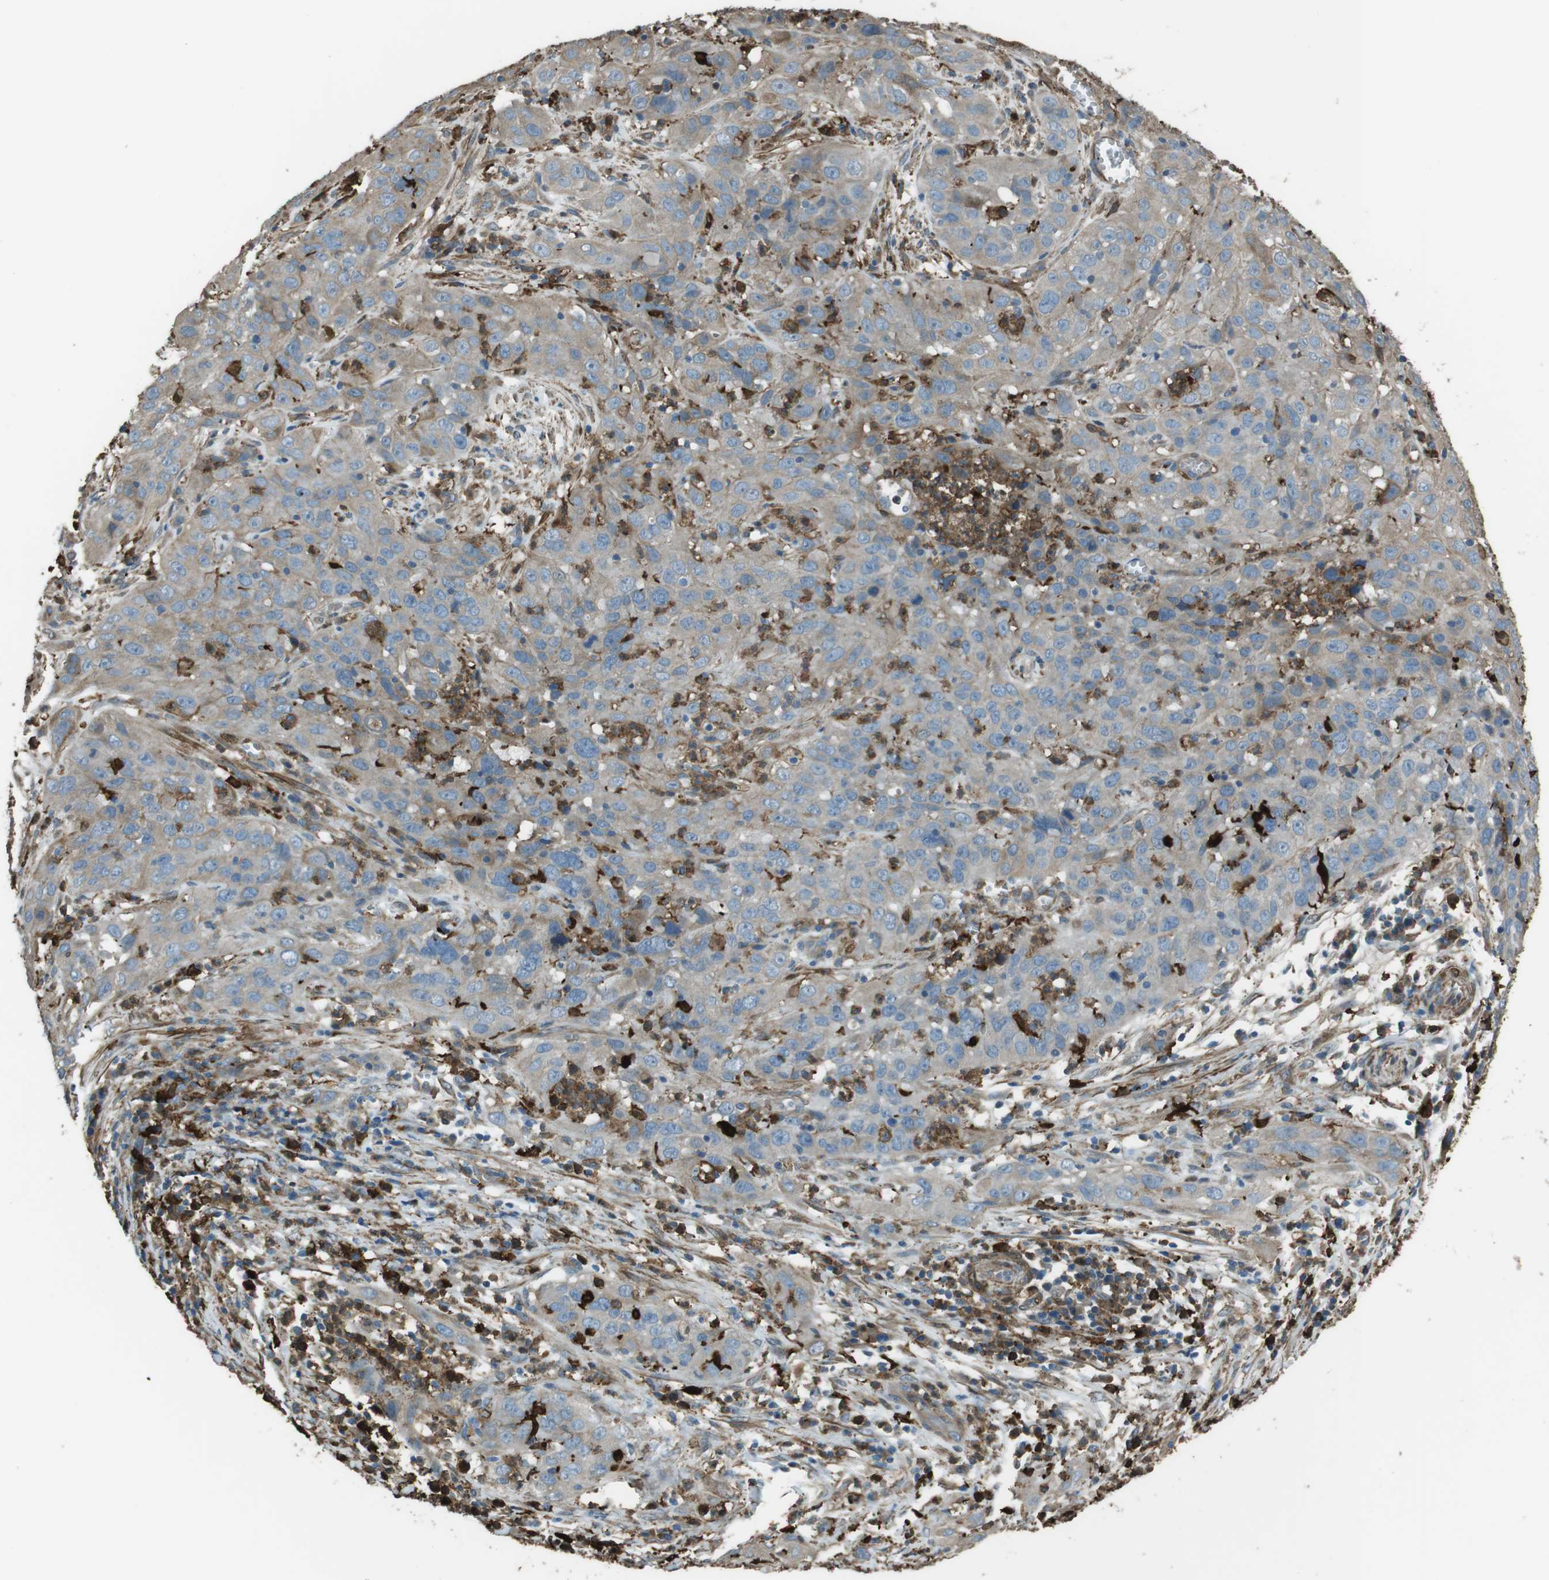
{"staining": {"intensity": "weak", "quantity": "25%-75%", "location": "cytoplasmic/membranous"}, "tissue": "cervical cancer", "cell_type": "Tumor cells", "image_type": "cancer", "snomed": [{"axis": "morphology", "description": "Squamous cell carcinoma, NOS"}, {"axis": "topography", "description": "Cervix"}], "caption": "Immunohistochemistry image of neoplastic tissue: human cervical cancer stained using immunohistochemistry (IHC) demonstrates low levels of weak protein expression localized specifically in the cytoplasmic/membranous of tumor cells, appearing as a cytoplasmic/membranous brown color.", "gene": "SFT2D1", "patient": {"sex": "female", "age": 32}}